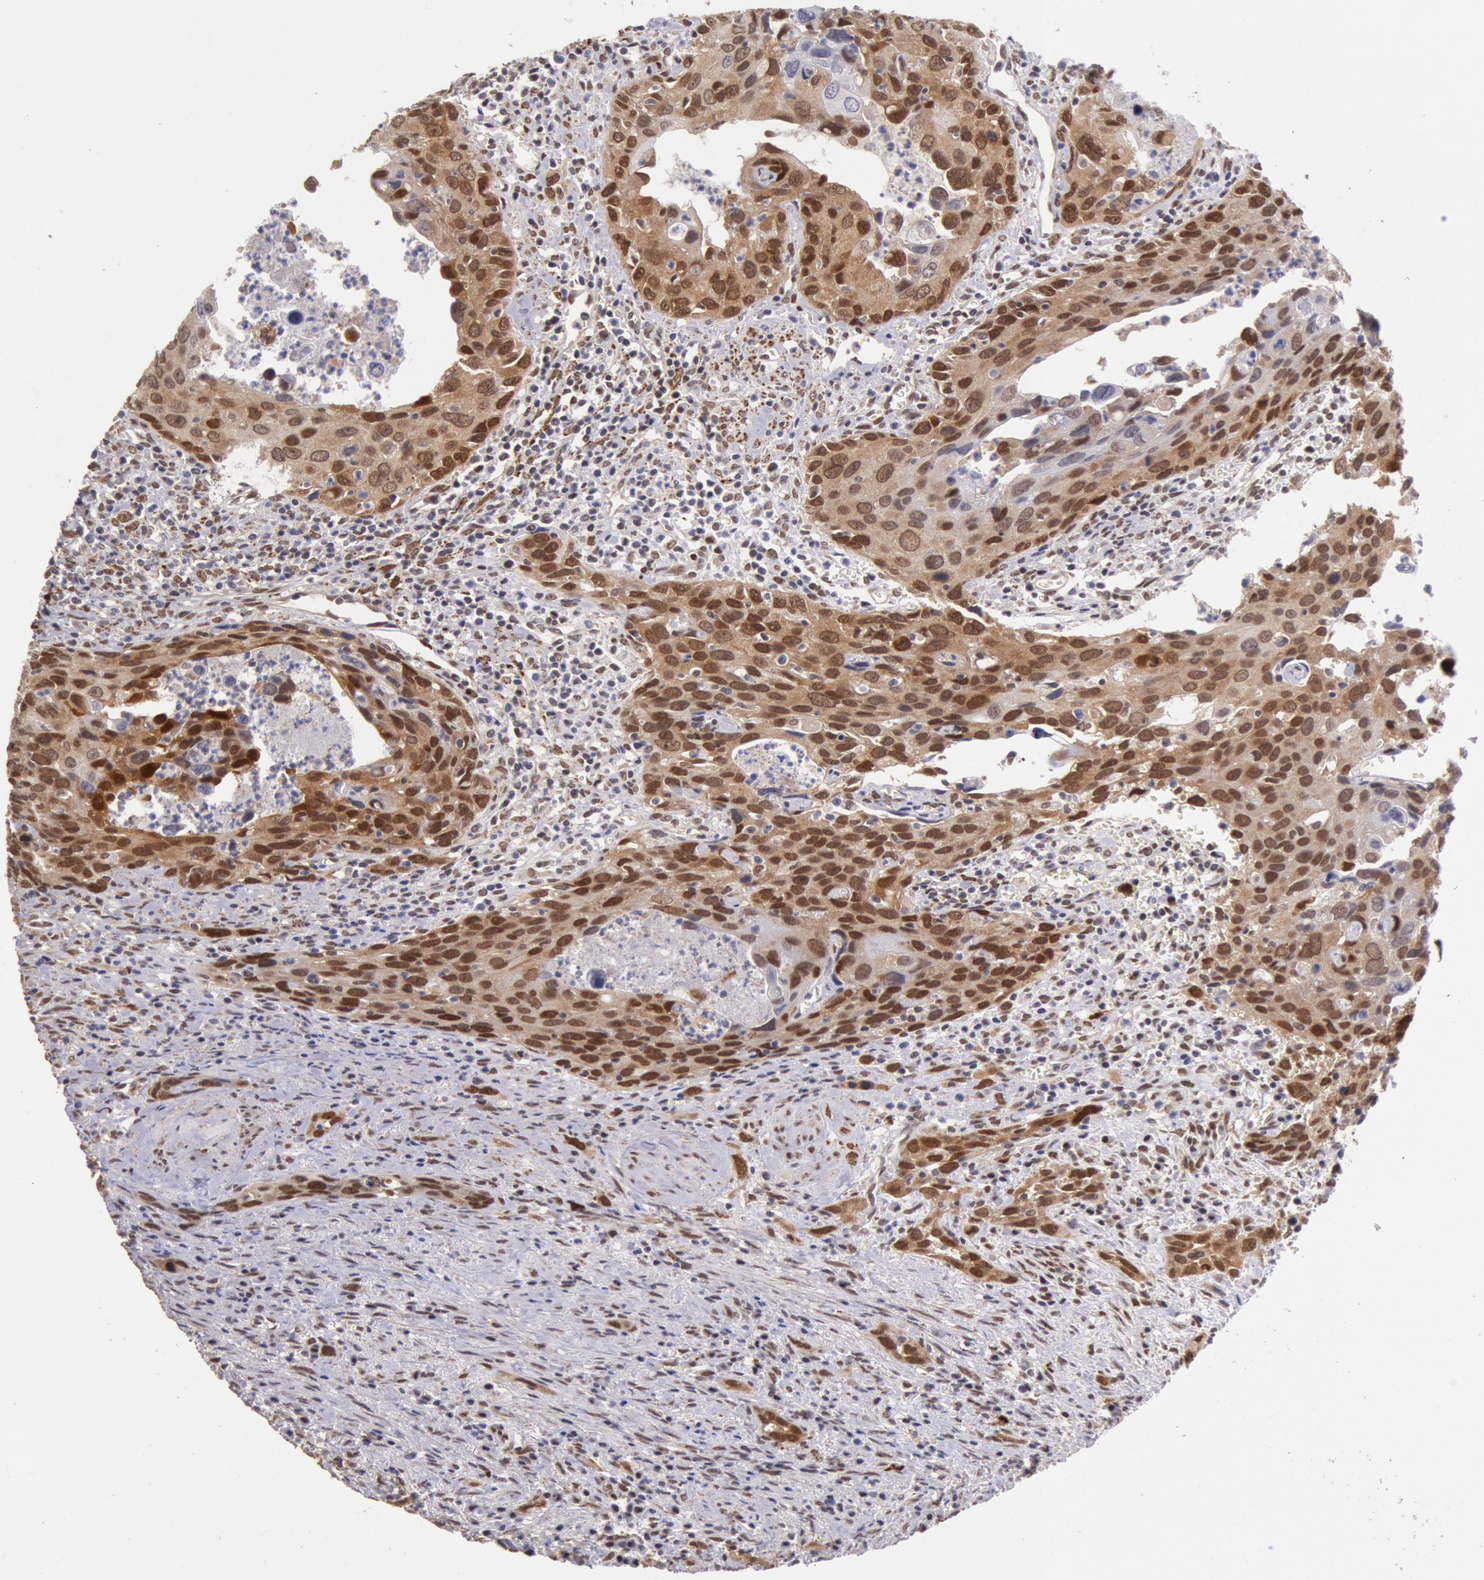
{"staining": {"intensity": "moderate", "quantity": ">75%", "location": "cytoplasmic/membranous,nuclear"}, "tissue": "urothelial cancer", "cell_type": "Tumor cells", "image_type": "cancer", "snomed": [{"axis": "morphology", "description": "Urothelial carcinoma, High grade"}, {"axis": "topography", "description": "Urinary bladder"}], "caption": "Human urothelial cancer stained for a protein (brown) exhibits moderate cytoplasmic/membranous and nuclear positive positivity in approximately >75% of tumor cells.", "gene": "CDKN2B", "patient": {"sex": "male", "age": 71}}